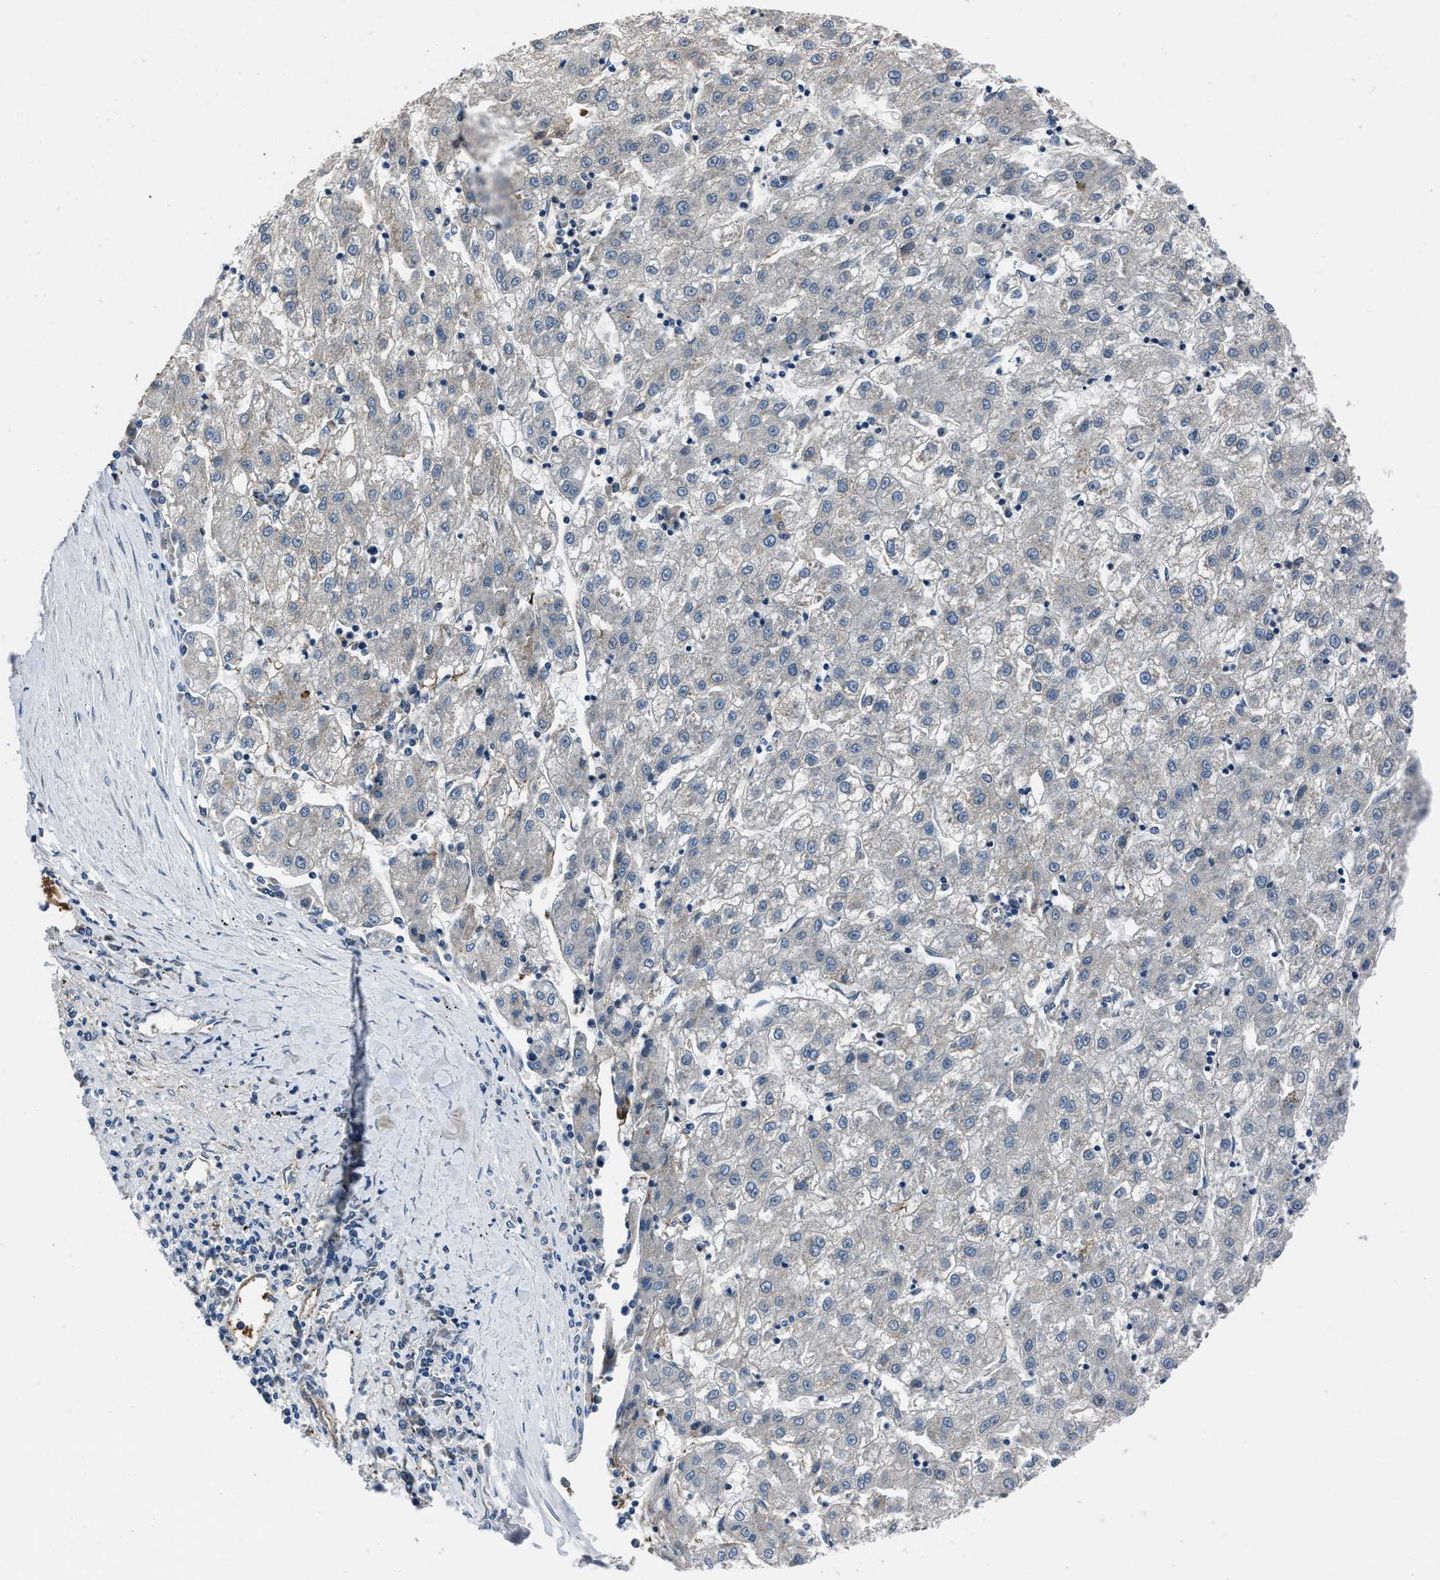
{"staining": {"intensity": "negative", "quantity": "none", "location": "none"}, "tissue": "liver cancer", "cell_type": "Tumor cells", "image_type": "cancer", "snomed": [{"axis": "morphology", "description": "Carcinoma, Hepatocellular, NOS"}, {"axis": "topography", "description": "Liver"}], "caption": "IHC micrograph of neoplastic tissue: liver cancer stained with DAB (3,3'-diaminobenzidine) demonstrates no significant protein staining in tumor cells.", "gene": "ERC1", "patient": {"sex": "male", "age": 72}}